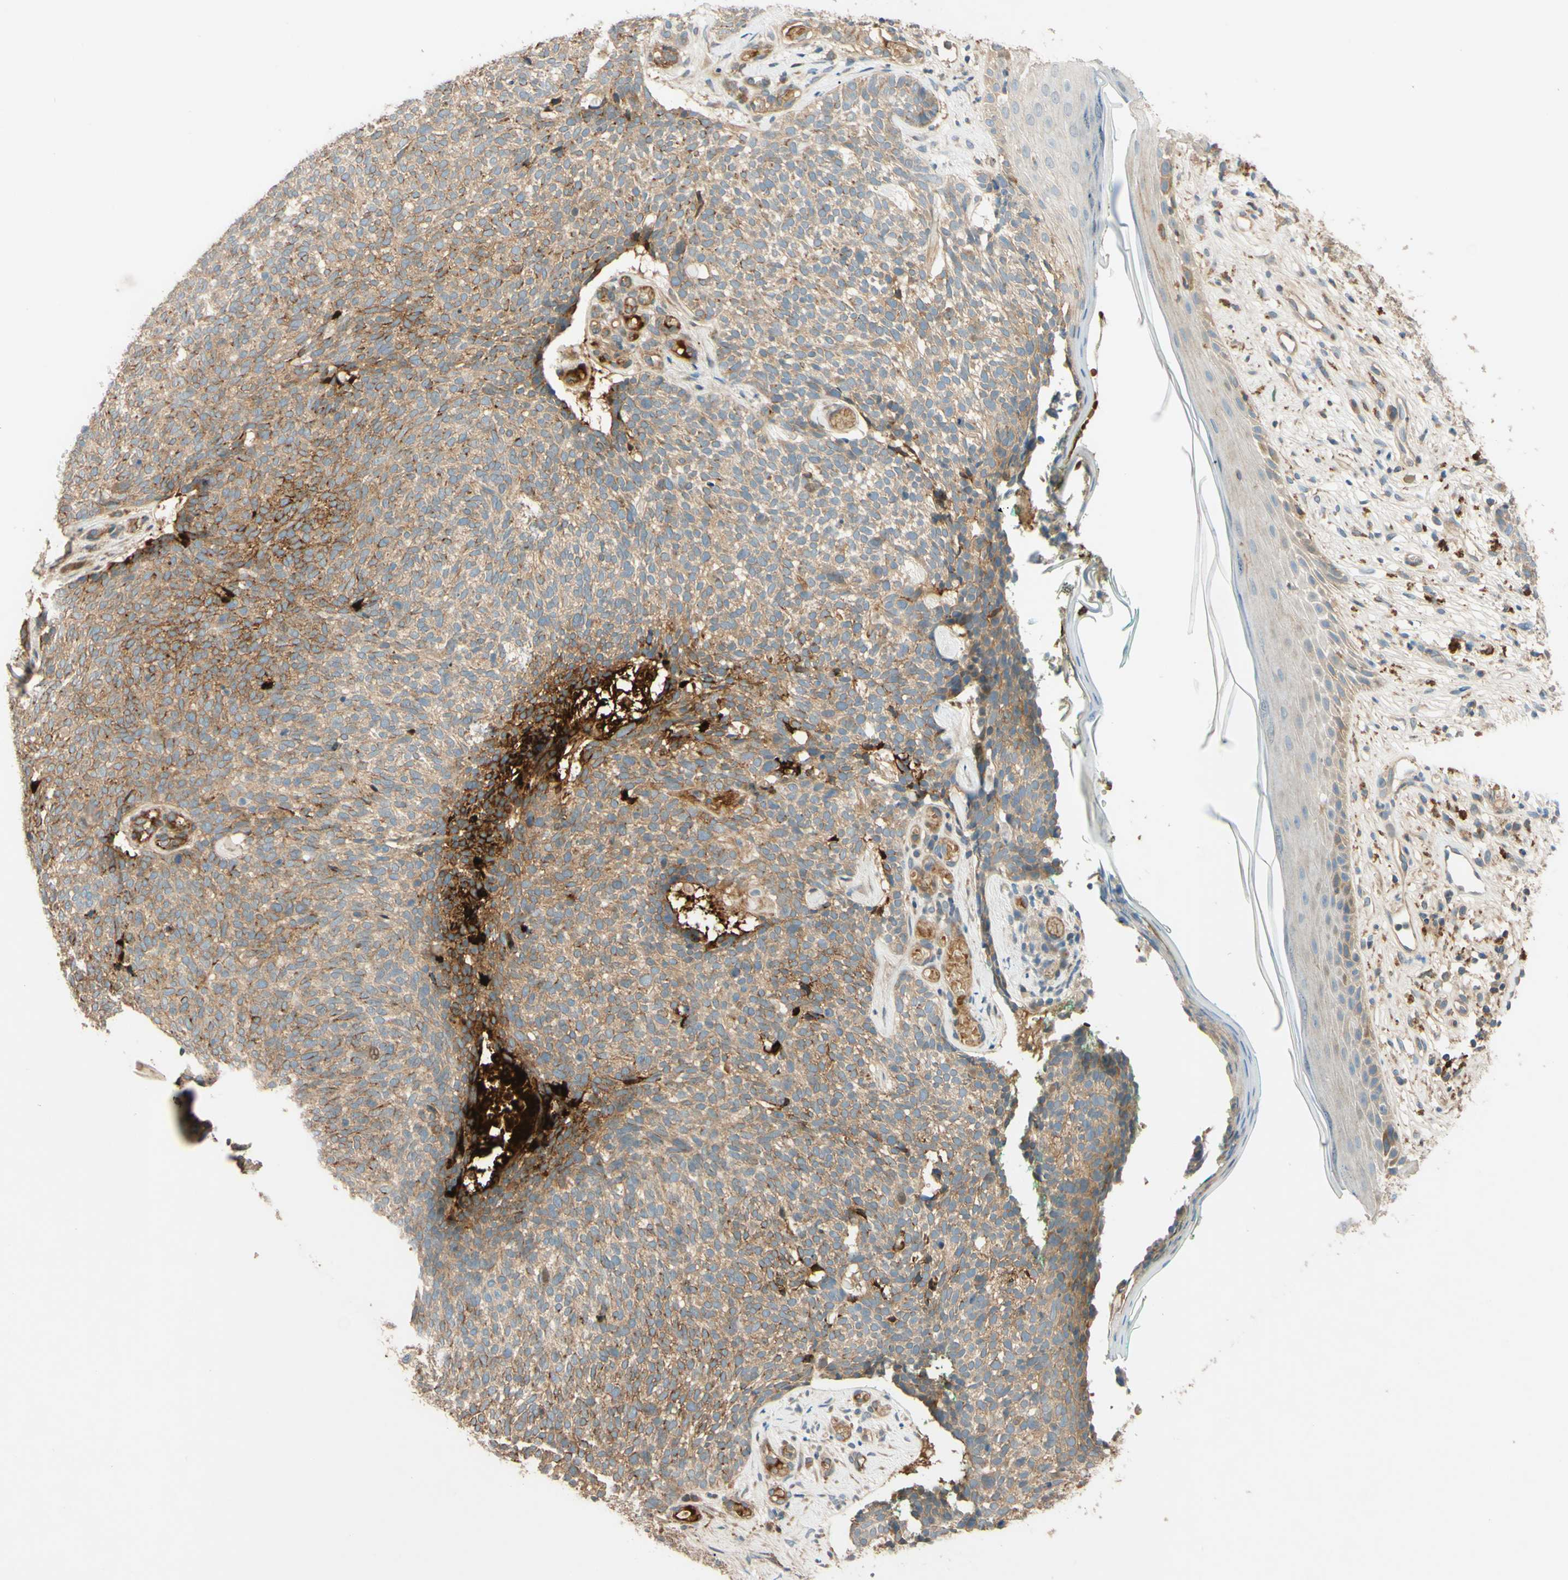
{"staining": {"intensity": "moderate", "quantity": ">75%", "location": "cytoplasmic/membranous"}, "tissue": "skin cancer", "cell_type": "Tumor cells", "image_type": "cancer", "snomed": [{"axis": "morphology", "description": "Basal cell carcinoma"}, {"axis": "topography", "description": "Skin"}], "caption": "A brown stain shows moderate cytoplasmic/membranous expression of a protein in human skin cancer (basal cell carcinoma) tumor cells.", "gene": "ADAM17", "patient": {"sex": "female", "age": 84}}